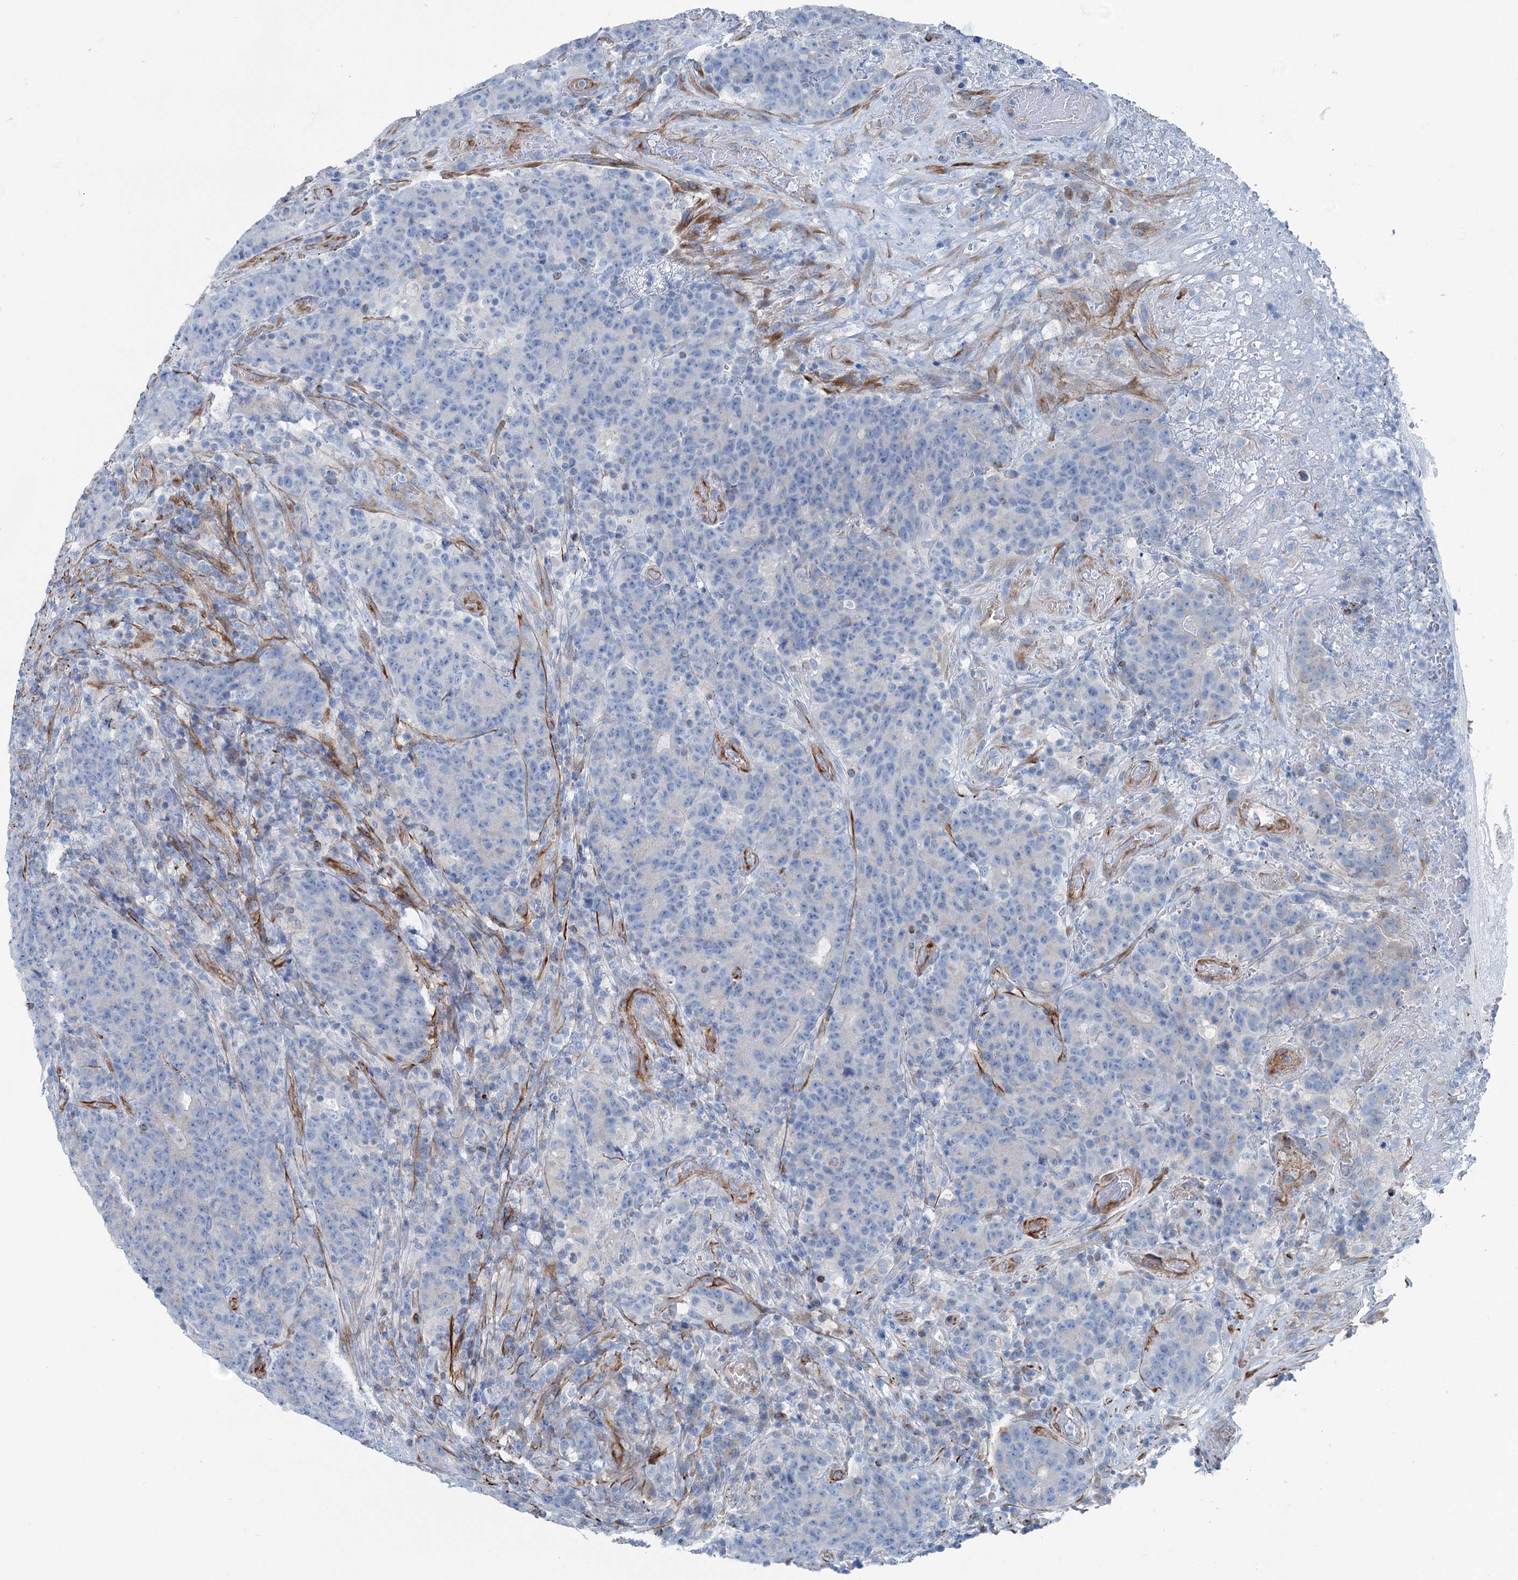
{"staining": {"intensity": "negative", "quantity": "none", "location": "none"}, "tissue": "colorectal cancer", "cell_type": "Tumor cells", "image_type": "cancer", "snomed": [{"axis": "morphology", "description": "Adenocarcinoma, NOS"}, {"axis": "topography", "description": "Colon"}], "caption": "There is no significant expression in tumor cells of colorectal adenocarcinoma. (Immunohistochemistry, brightfield microscopy, high magnification).", "gene": "CALCOCO1", "patient": {"sex": "female", "age": 75}}